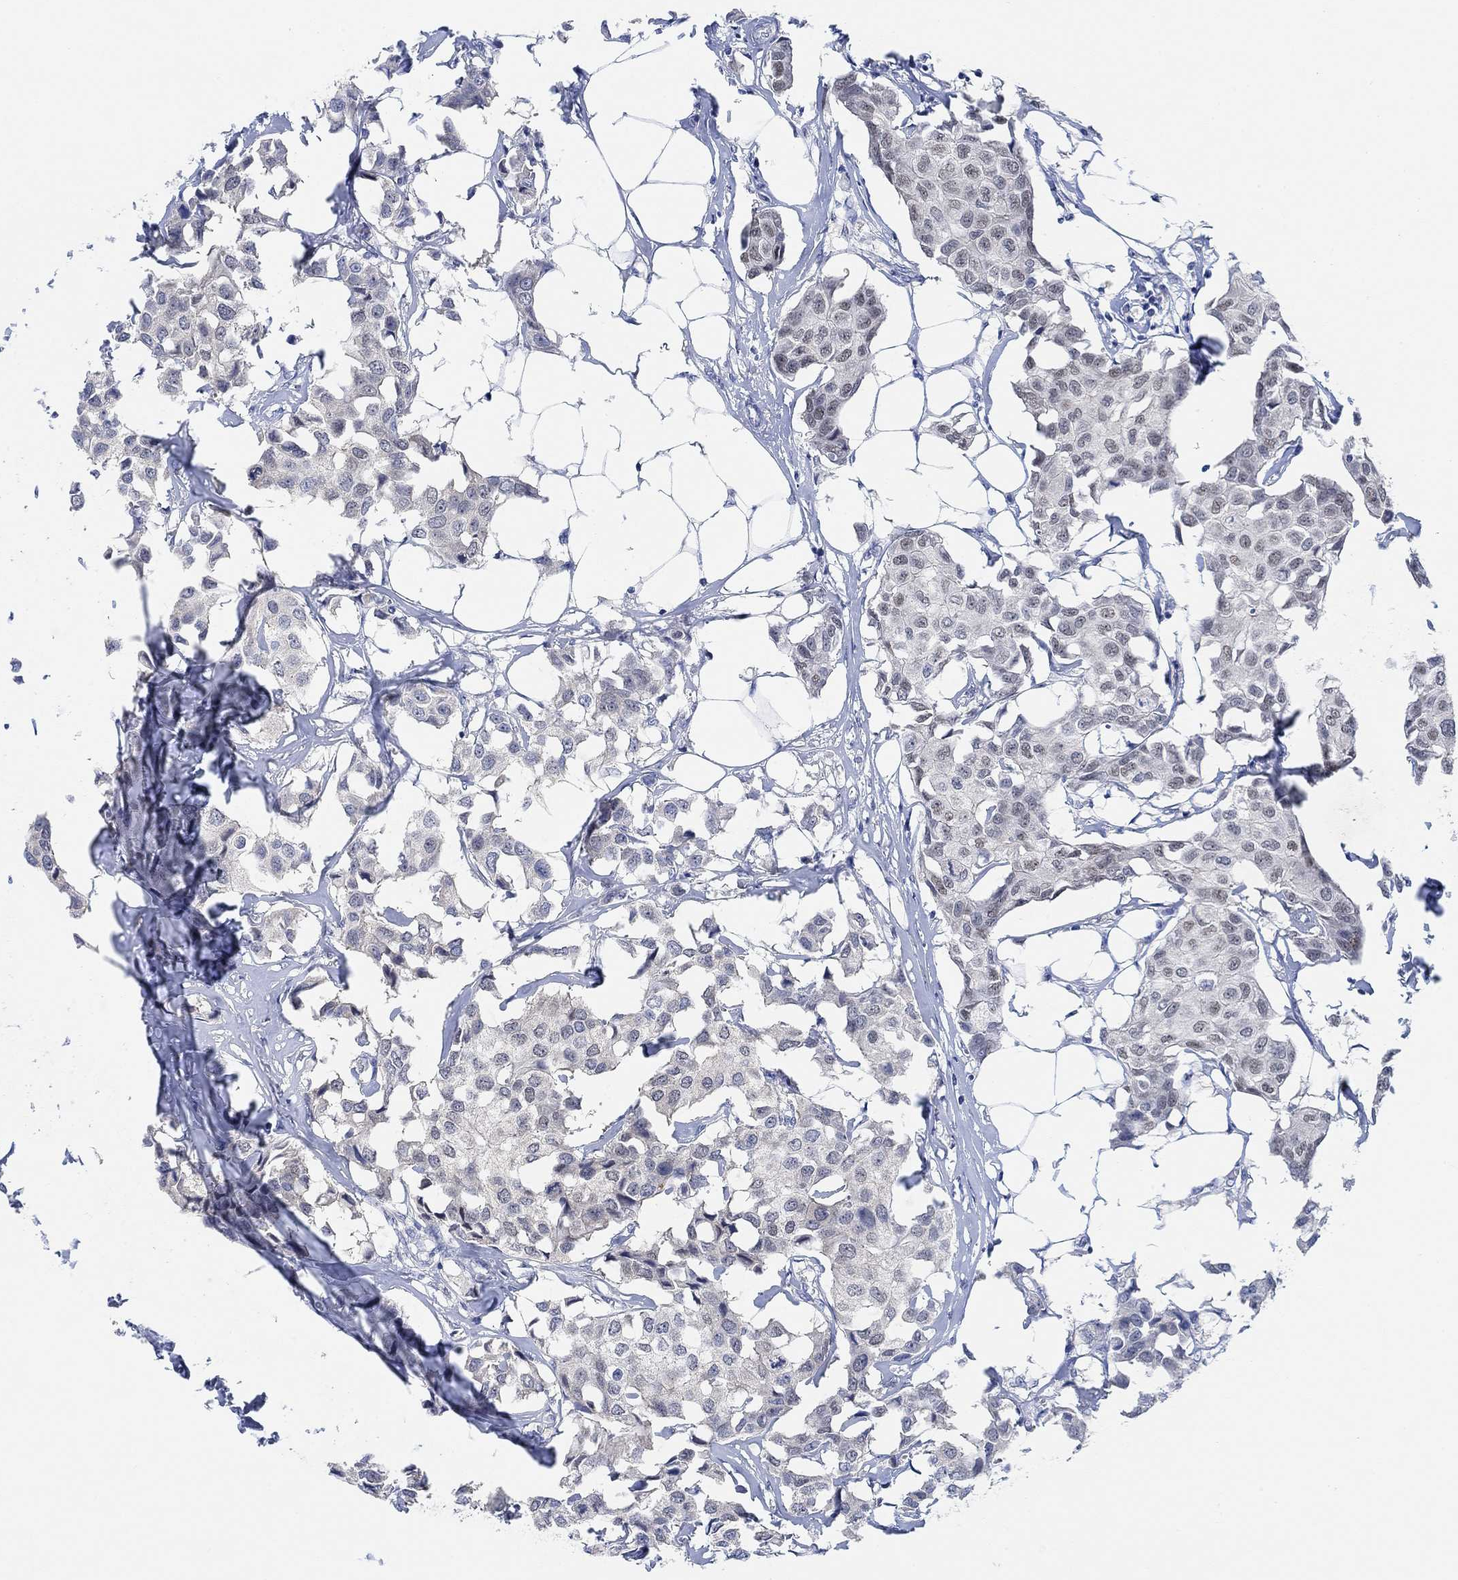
{"staining": {"intensity": "weak", "quantity": "25%-75%", "location": "nuclear"}, "tissue": "breast cancer", "cell_type": "Tumor cells", "image_type": "cancer", "snomed": [{"axis": "morphology", "description": "Duct carcinoma"}, {"axis": "topography", "description": "Breast"}], "caption": "Tumor cells reveal low levels of weak nuclear staining in about 25%-75% of cells in human breast intraductal carcinoma.", "gene": "RIMS1", "patient": {"sex": "female", "age": 80}}